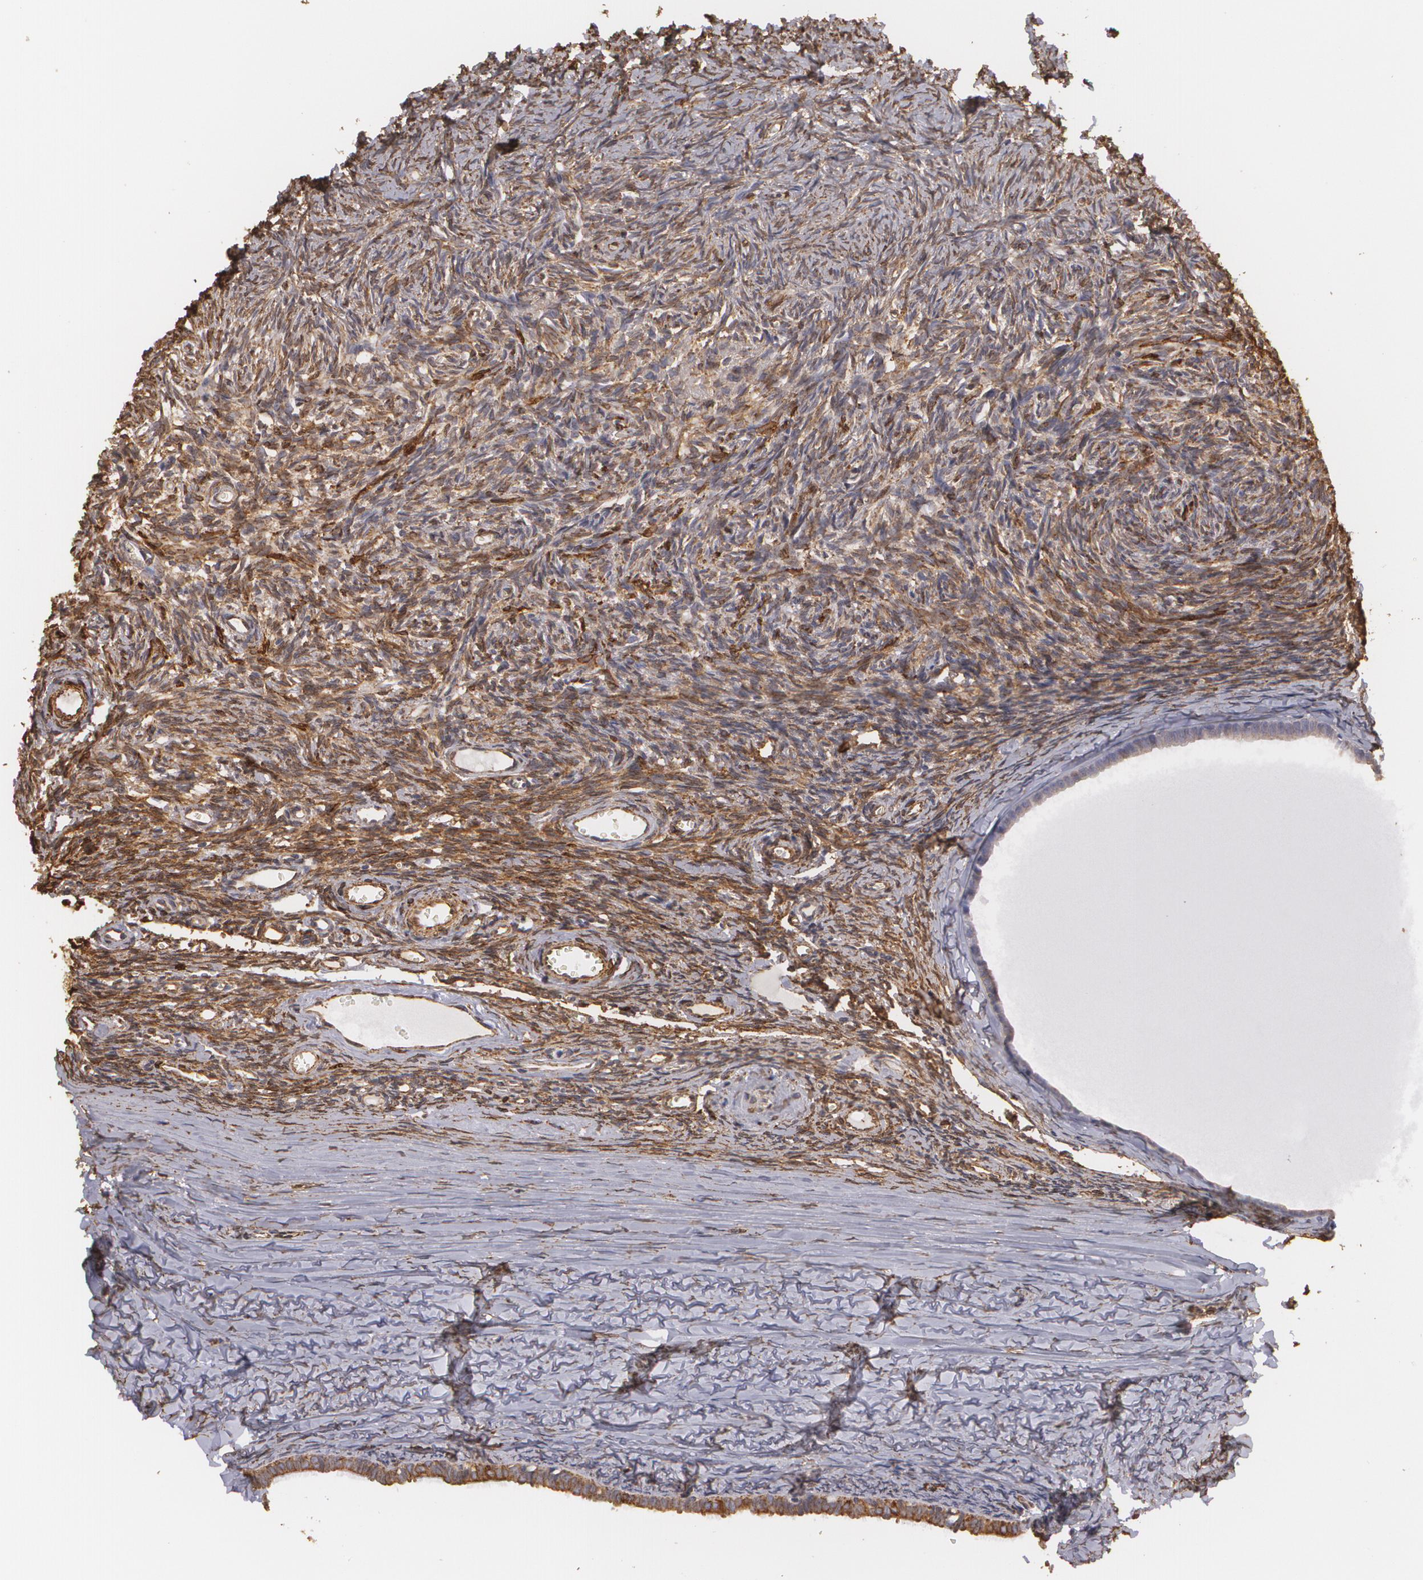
{"staining": {"intensity": "weak", "quantity": "25%-75%", "location": "cytoplasmic/membranous"}, "tissue": "ovary", "cell_type": "Follicle cells", "image_type": "normal", "snomed": [{"axis": "morphology", "description": "Normal tissue, NOS"}, {"axis": "topography", "description": "Ovary"}], "caption": "Protein staining demonstrates weak cytoplasmic/membranous positivity in approximately 25%-75% of follicle cells in unremarkable ovary.", "gene": "CYB5R3", "patient": {"sex": "female", "age": 59}}